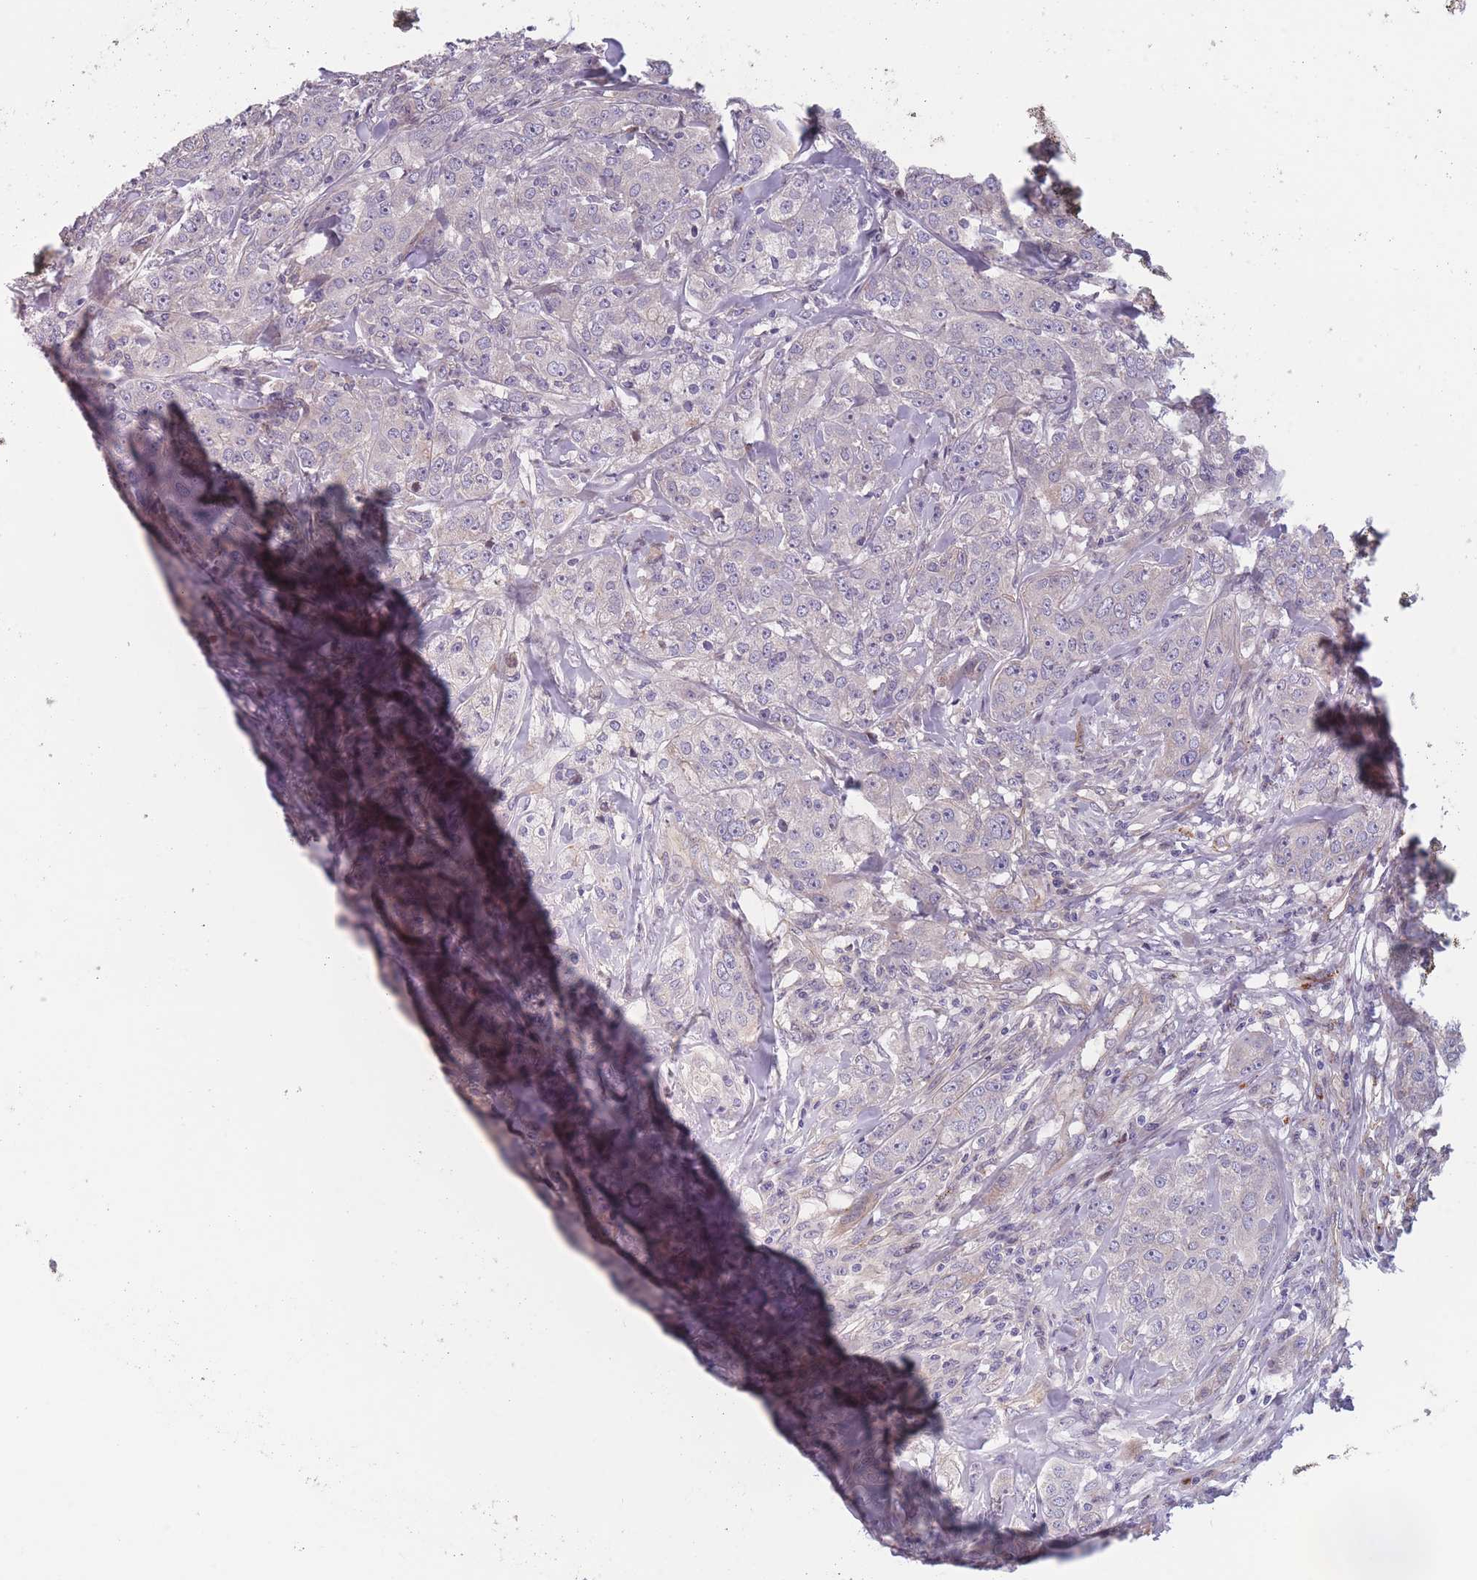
{"staining": {"intensity": "negative", "quantity": "none", "location": "none"}, "tissue": "breast cancer", "cell_type": "Tumor cells", "image_type": "cancer", "snomed": [{"axis": "morphology", "description": "Duct carcinoma"}, {"axis": "topography", "description": "Breast"}], "caption": "Breast invasive ductal carcinoma was stained to show a protein in brown. There is no significant positivity in tumor cells.", "gene": "FAM83F", "patient": {"sex": "female", "age": 43}}